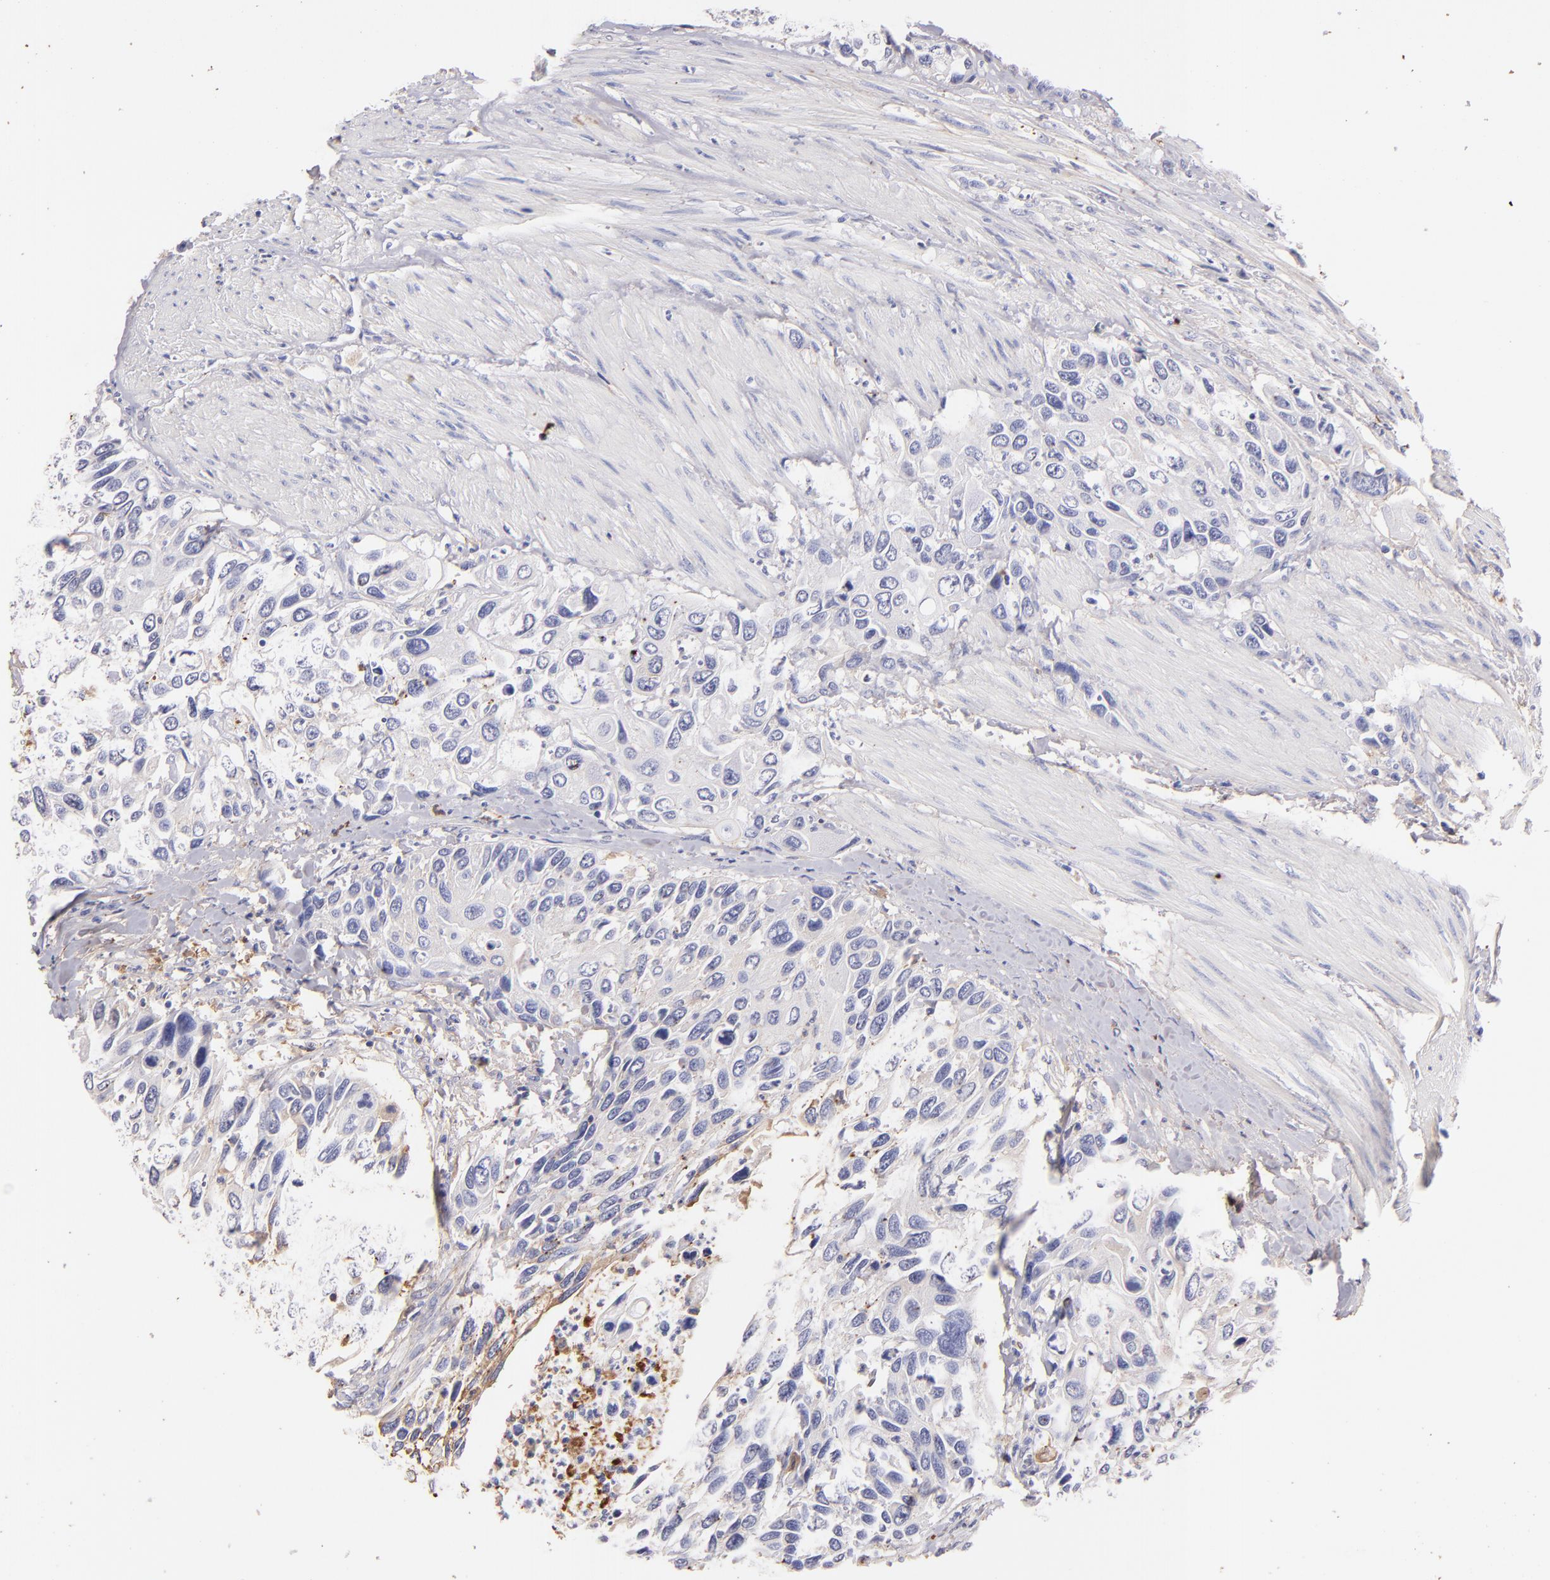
{"staining": {"intensity": "weak", "quantity": ">75%", "location": "cytoplasmic/membranous"}, "tissue": "urothelial cancer", "cell_type": "Tumor cells", "image_type": "cancer", "snomed": [{"axis": "morphology", "description": "Urothelial carcinoma, High grade"}, {"axis": "topography", "description": "Urinary bladder"}], "caption": "Approximately >75% of tumor cells in human urothelial cancer show weak cytoplasmic/membranous protein expression as visualized by brown immunohistochemical staining.", "gene": "FGB", "patient": {"sex": "male", "age": 66}}